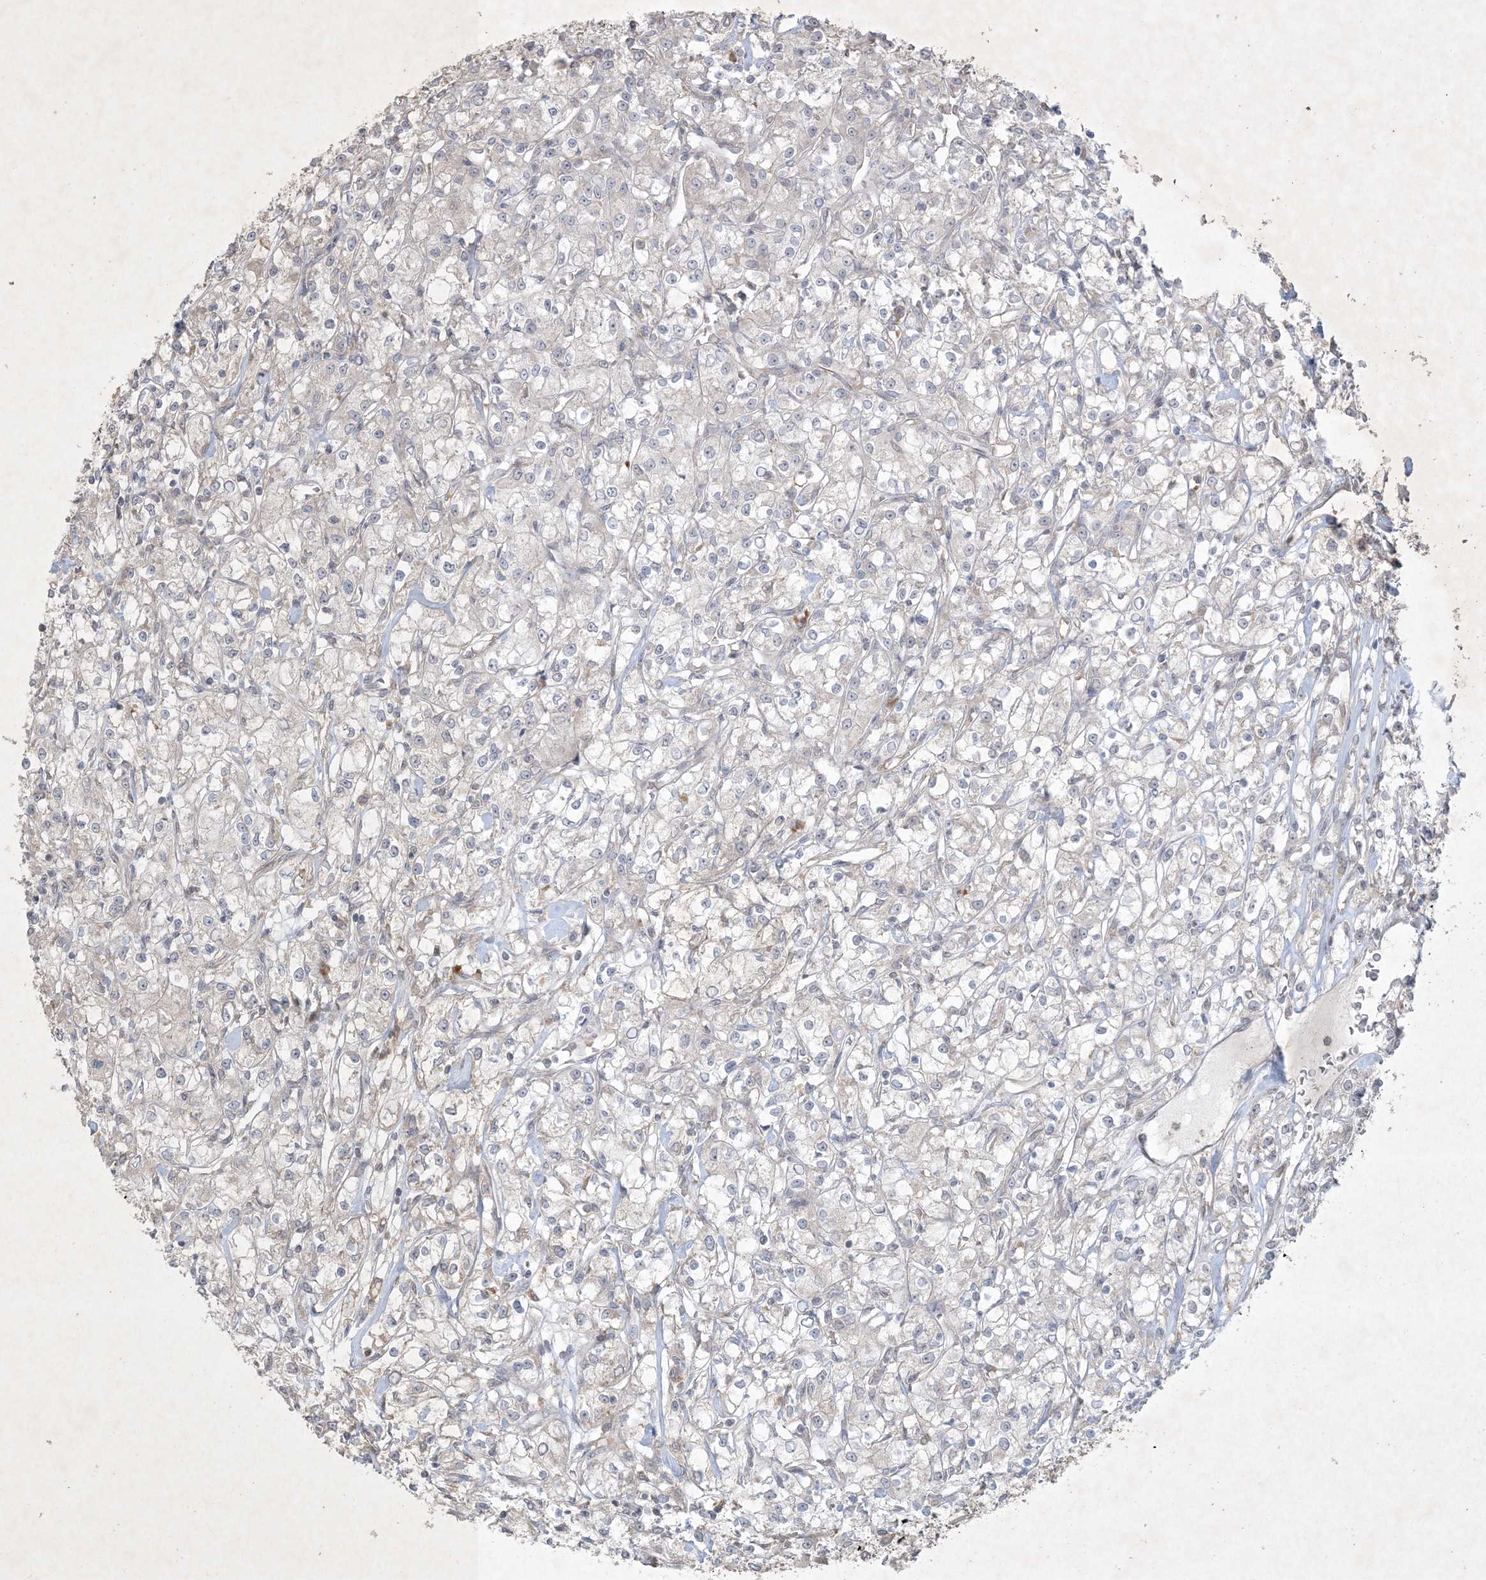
{"staining": {"intensity": "negative", "quantity": "none", "location": "none"}, "tissue": "renal cancer", "cell_type": "Tumor cells", "image_type": "cancer", "snomed": [{"axis": "morphology", "description": "Adenocarcinoma, NOS"}, {"axis": "topography", "description": "Kidney"}], "caption": "Renal adenocarcinoma was stained to show a protein in brown. There is no significant positivity in tumor cells.", "gene": "NRBP2", "patient": {"sex": "female", "age": 59}}